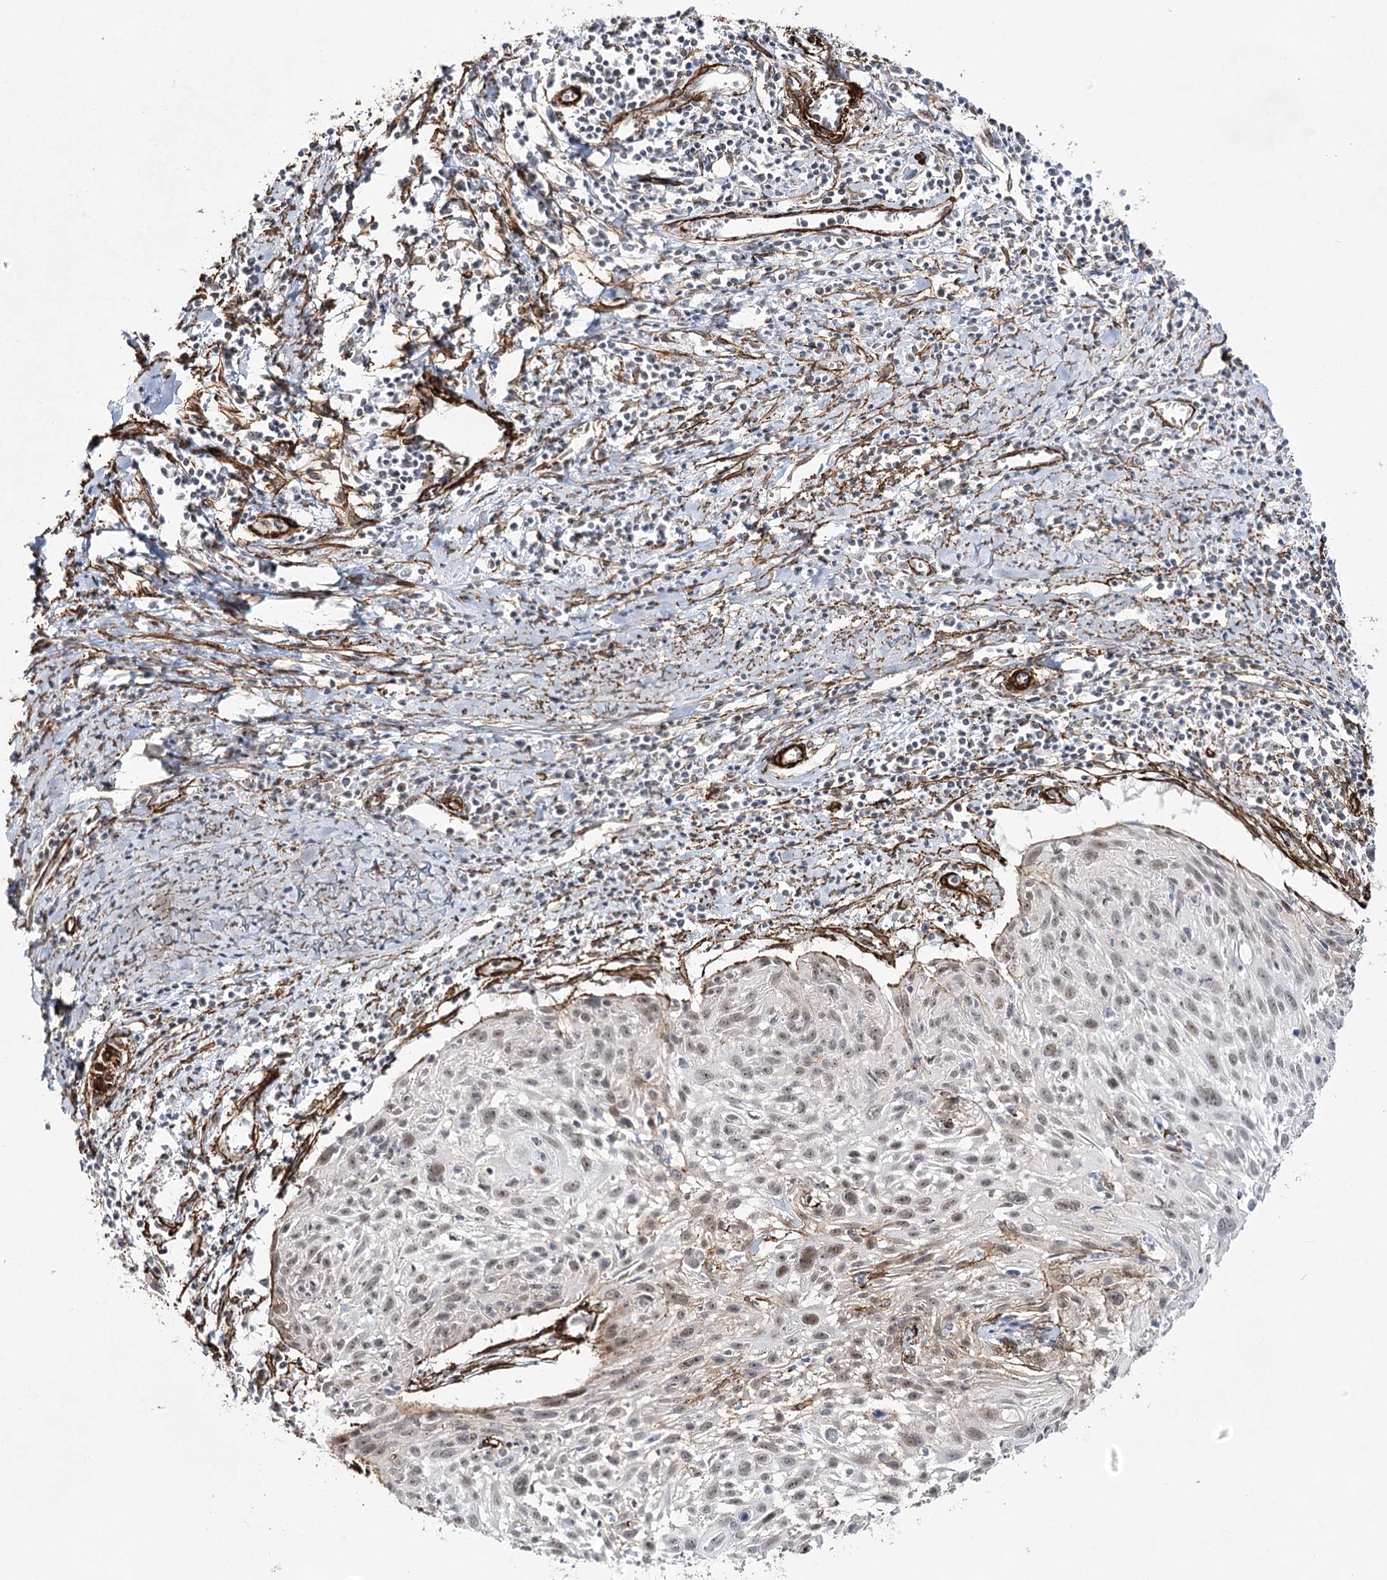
{"staining": {"intensity": "weak", "quantity": "25%-75%", "location": "nuclear"}, "tissue": "cervical cancer", "cell_type": "Tumor cells", "image_type": "cancer", "snomed": [{"axis": "morphology", "description": "Squamous cell carcinoma, NOS"}, {"axis": "topography", "description": "Cervix"}], "caption": "Immunohistochemical staining of human cervical cancer (squamous cell carcinoma) shows low levels of weak nuclear protein positivity in about 25%-75% of tumor cells.", "gene": "CWF19L1", "patient": {"sex": "female", "age": 51}}